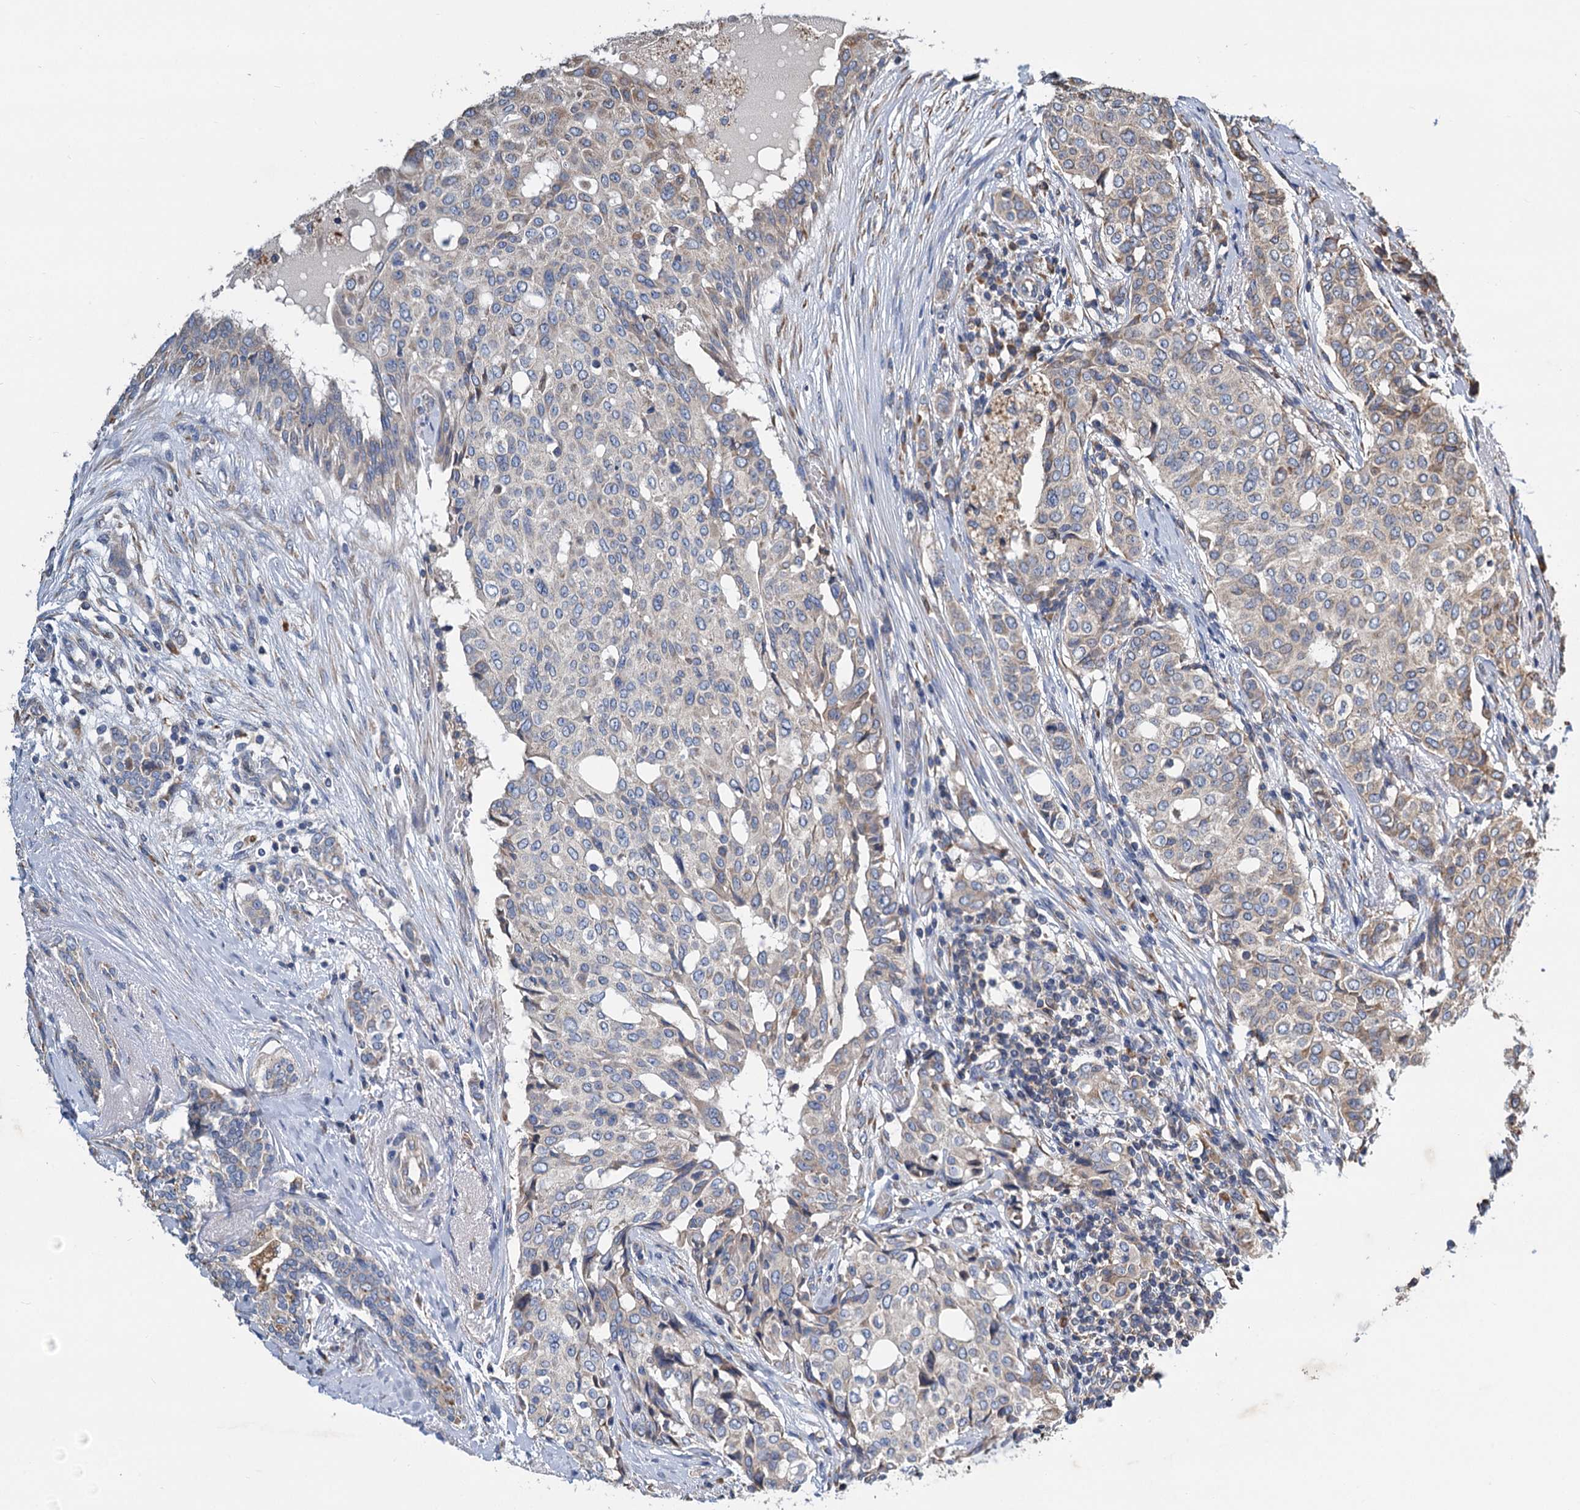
{"staining": {"intensity": "moderate", "quantity": "<25%", "location": "cytoplasmic/membranous"}, "tissue": "breast cancer", "cell_type": "Tumor cells", "image_type": "cancer", "snomed": [{"axis": "morphology", "description": "Lobular carcinoma"}, {"axis": "topography", "description": "Breast"}], "caption": "Human breast lobular carcinoma stained for a protein (brown) shows moderate cytoplasmic/membranous positive expression in about <25% of tumor cells.", "gene": "LINS1", "patient": {"sex": "female", "age": 51}}